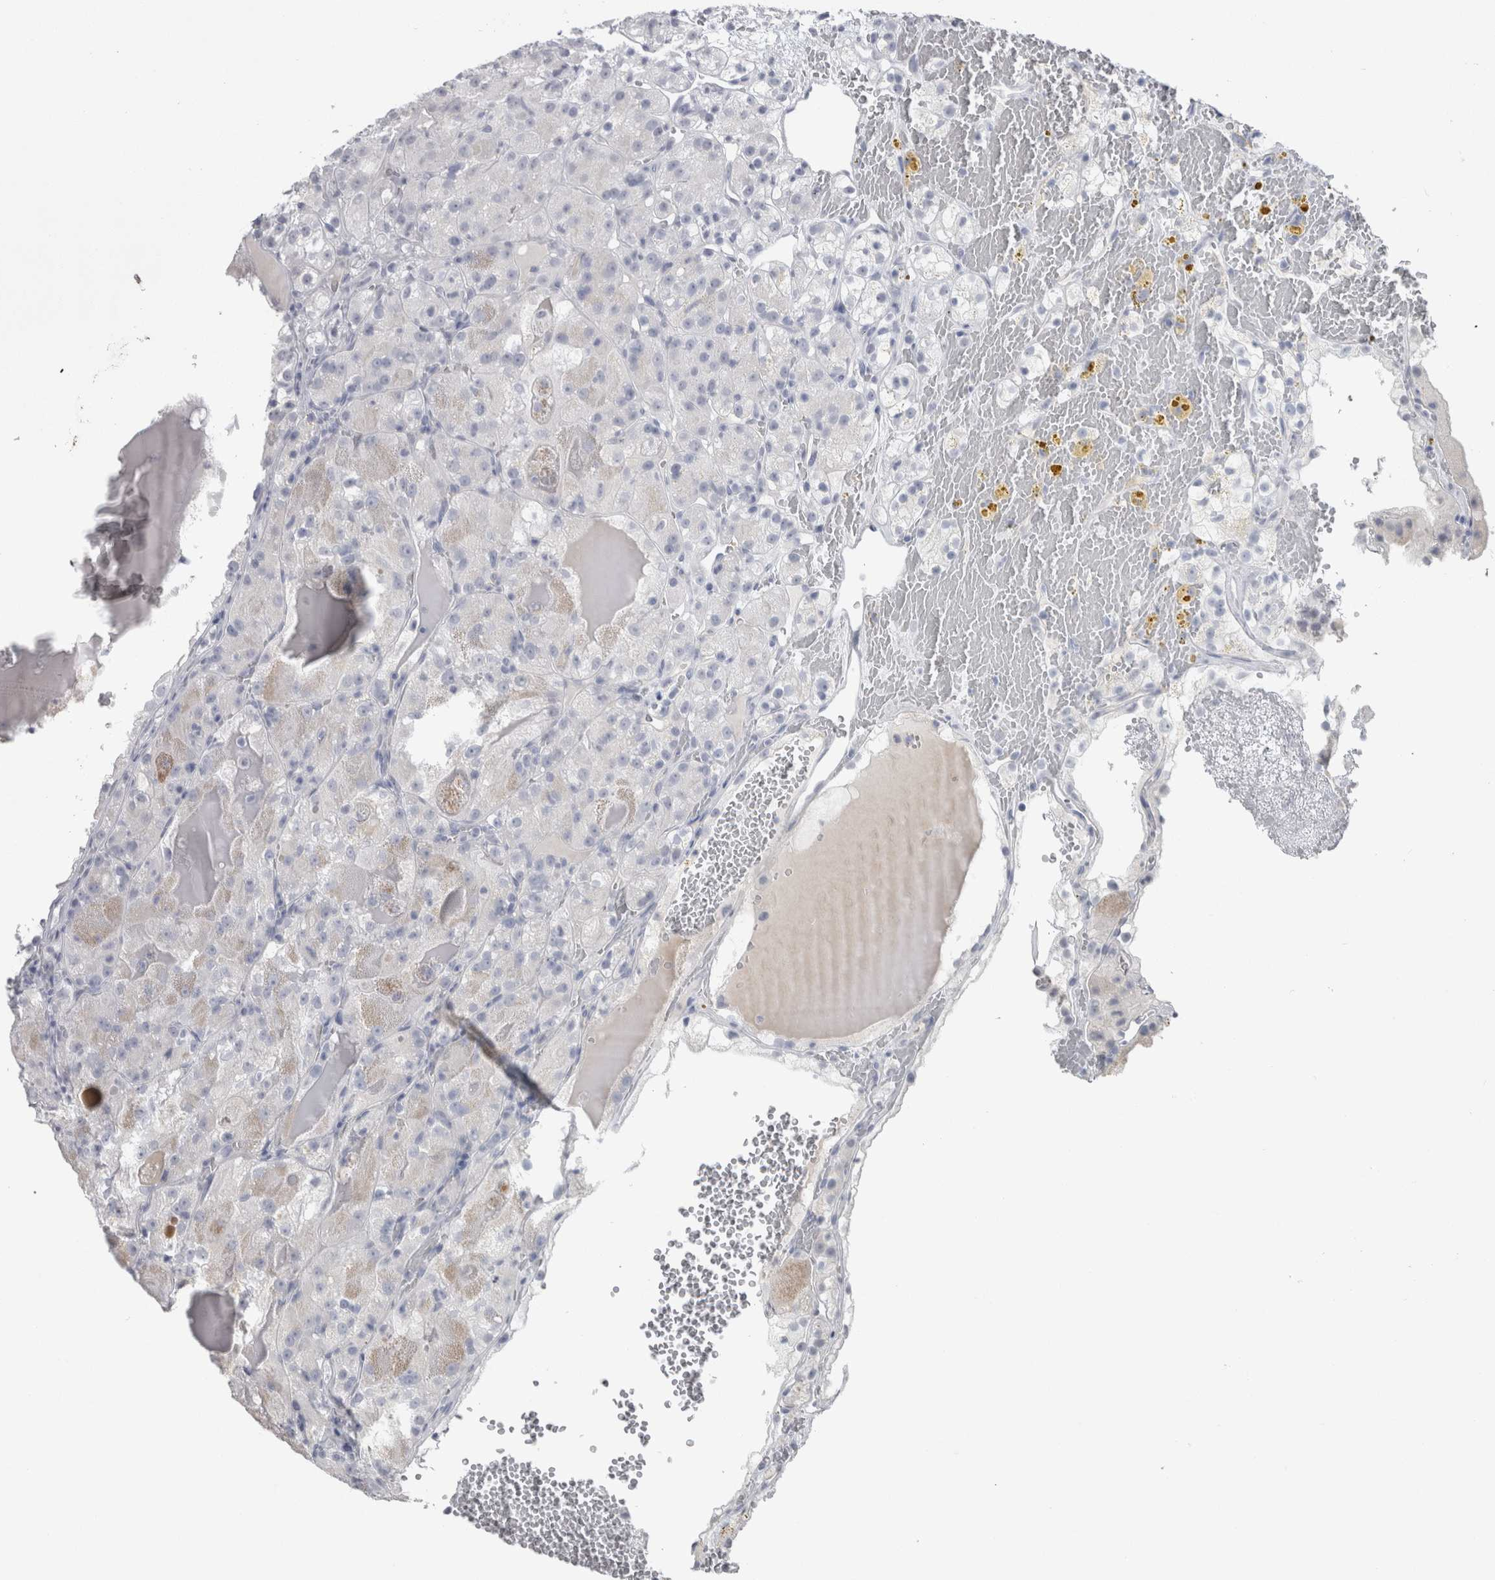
{"staining": {"intensity": "weak", "quantity": "<25%", "location": "cytoplasmic/membranous"}, "tissue": "renal cancer", "cell_type": "Tumor cells", "image_type": "cancer", "snomed": [{"axis": "morphology", "description": "Normal tissue, NOS"}, {"axis": "morphology", "description": "Adenocarcinoma, NOS"}, {"axis": "topography", "description": "Kidney"}], "caption": "Tumor cells show no significant protein staining in adenocarcinoma (renal).", "gene": "CDH17", "patient": {"sex": "male", "age": 61}}